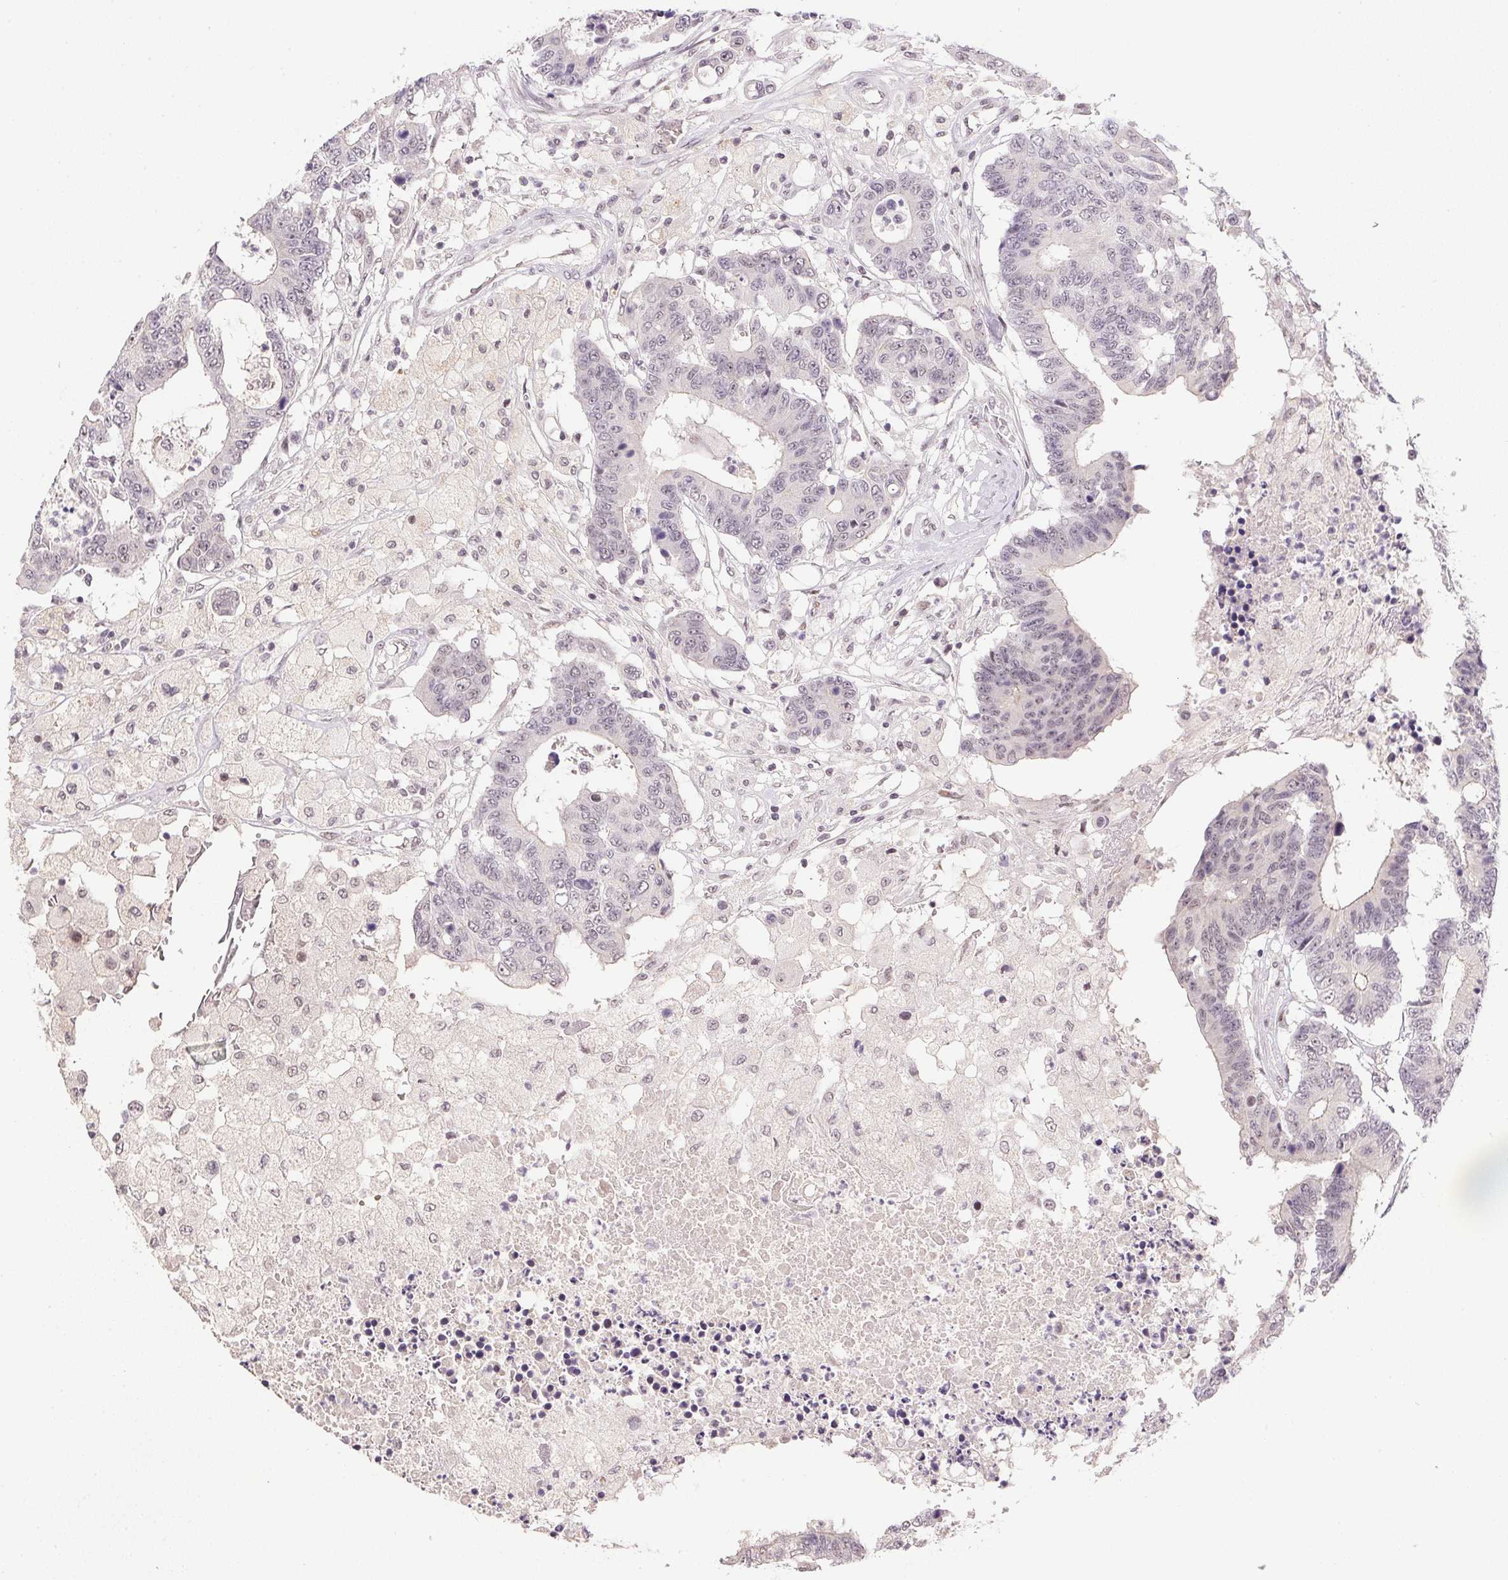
{"staining": {"intensity": "negative", "quantity": "none", "location": "none"}, "tissue": "colorectal cancer", "cell_type": "Tumor cells", "image_type": "cancer", "snomed": [{"axis": "morphology", "description": "Adenocarcinoma, NOS"}, {"axis": "topography", "description": "Colon"}], "caption": "The histopathology image demonstrates no staining of tumor cells in colorectal cancer.", "gene": "KDM4D", "patient": {"sex": "female", "age": 48}}